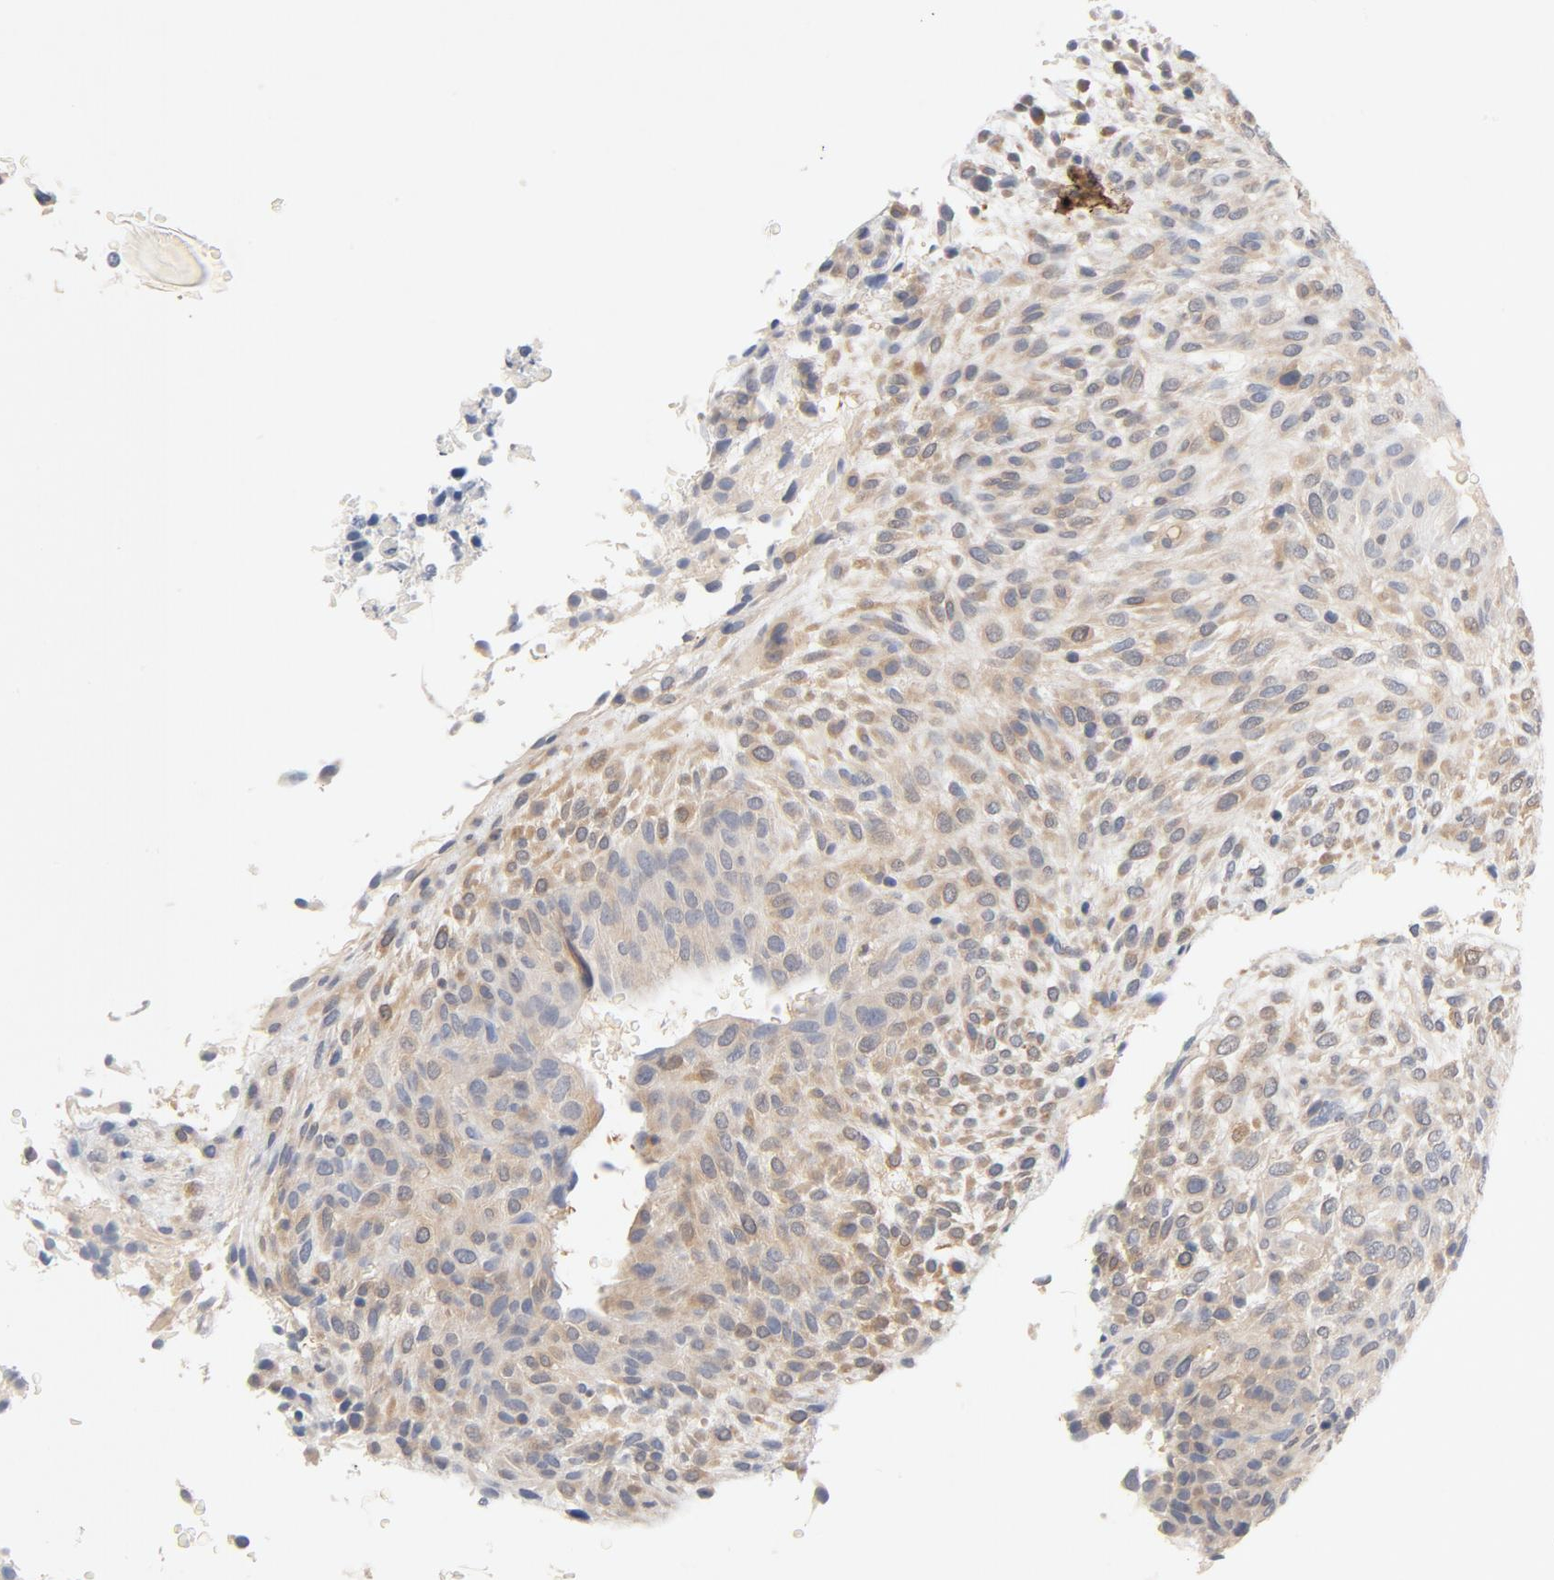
{"staining": {"intensity": "moderate", "quantity": "25%-75%", "location": "cytoplasmic/membranous"}, "tissue": "glioma", "cell_type": "Tumor cells", "image_type": "cancer", "snomed": [{"axis": "morphology", "description": "Glioma, malignant, High grade"}, {"axis": "topography", "description": "Cerebral cortex"}], "caption": "Immunohistochemical staining of human malignant high-grade glioma demonstrates medium levels of moderate cytoplasmic/membranous protein positivity in about 25%-75% of tumor cells.", "gene": "STAT1", "patient": {"sex": "female", "age": 55}}